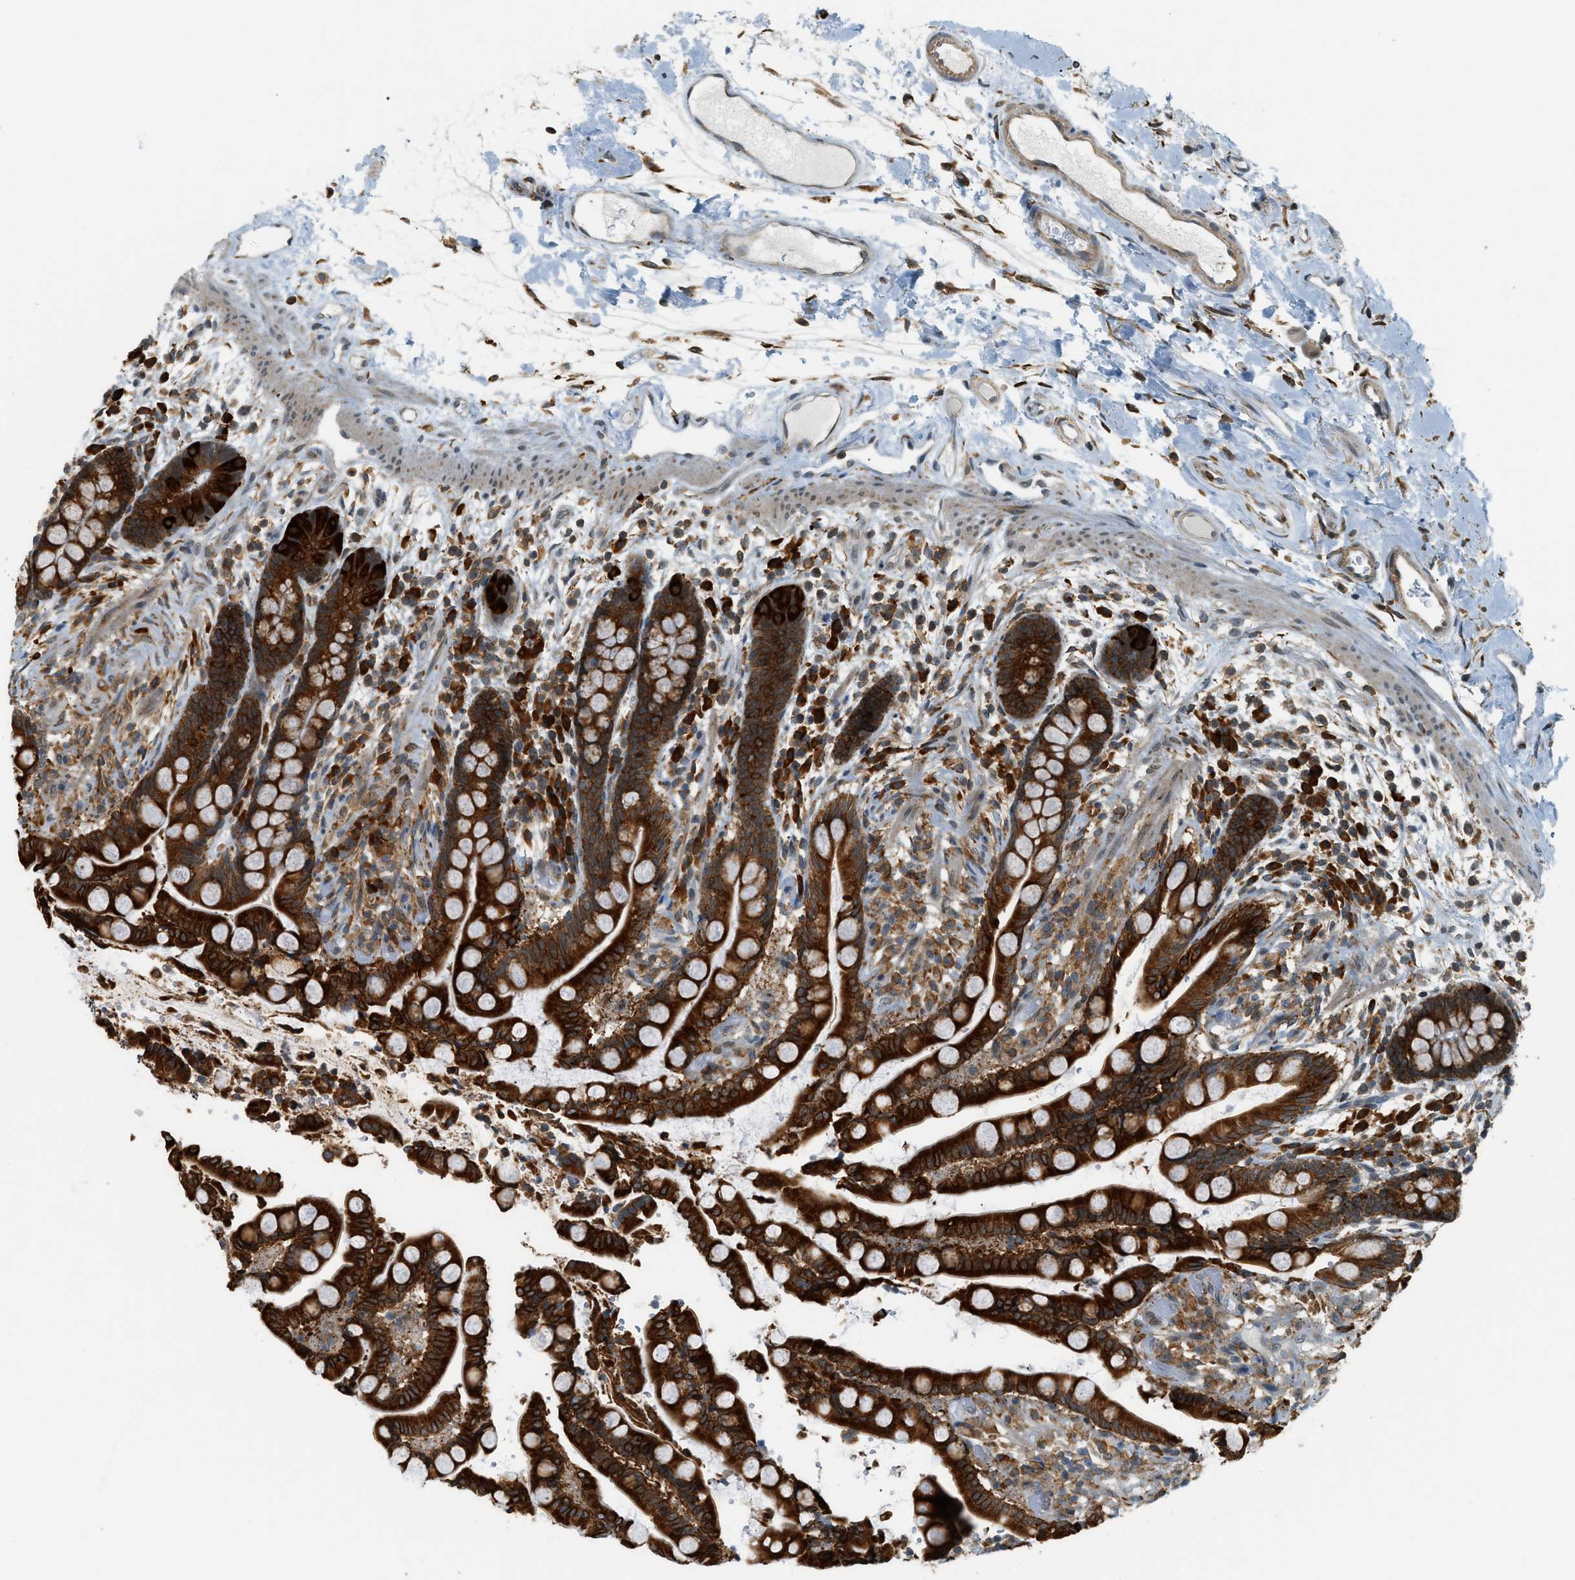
{"staining": {"intensity": "weak", "quantity": ">75%", "location": "cytoplasmic/membranous"}, "tissue": "colon", "cell_type": "Endothelial cells", "image_type": "normal", "snomed": [{"axis": "morphology", "description": "Normal tissue, NOS"}, {"axis": "topography", "description": "Colon"}], "caption": "Colon stained for a protein demonstrates weak cytoplasmic/membranous positivity in endothelial cells. (DAB (3,3'-diaminobenzidine) IHC with brightfield microscopy, high magnification).", "gene": "SEMA4D", "patient": {"sex": "male", "age": 73}}